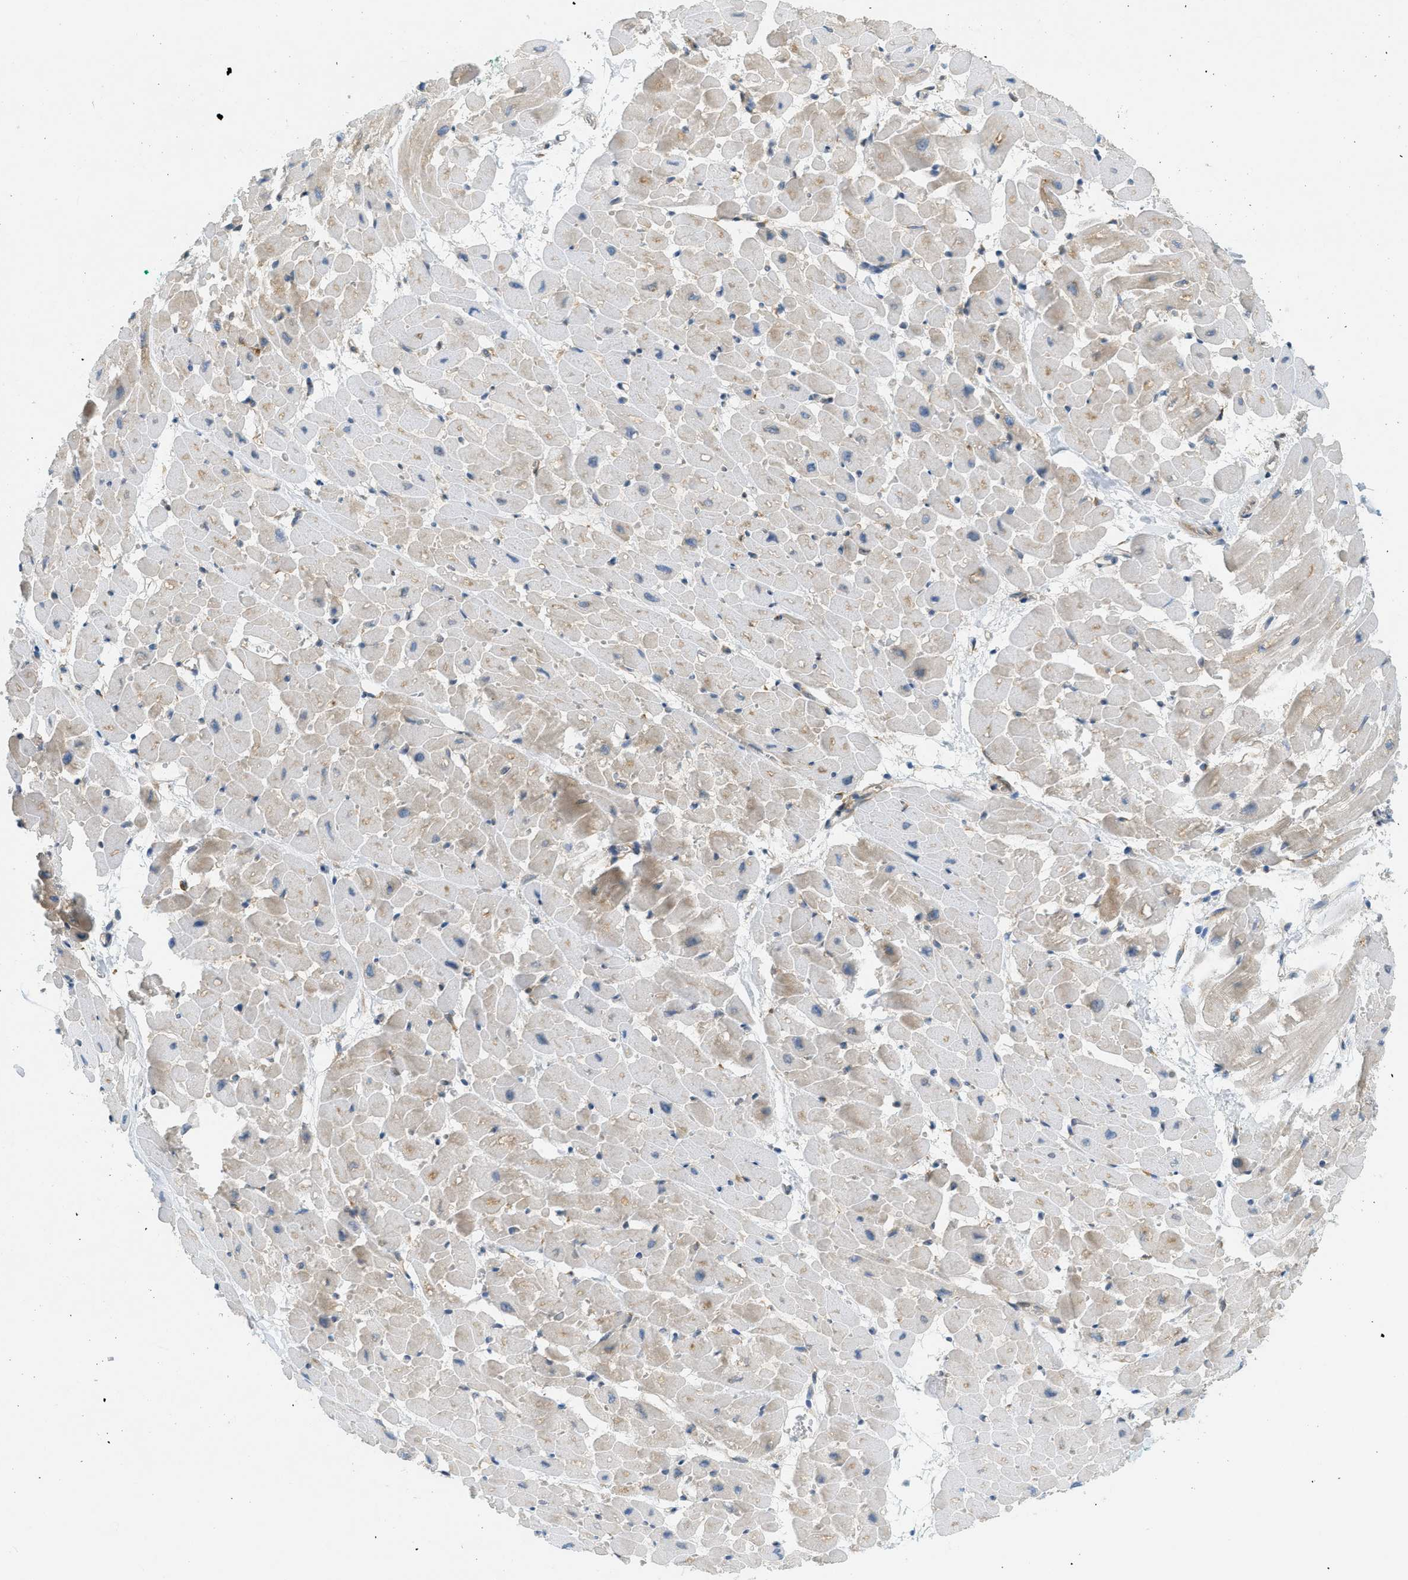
{"staining": {"intensity": "weak", "quantity": "25%-75%", "location": "cytoplasmic/membranous"}, "tissue": "heart muscle", "cell_type": "Cardiomyocytes", "image_type": "normal", "snomed": [{"axis": "morphology", "description": "Normal tissue, NOS"}, {"axis": "topography", "description": "Heart"}], "caption": "Heart muscle stained for a protein exhibits weak cytoplasmic/membranous positivity in cardiomyocytes. The staining is performed using DAB (3,3'-diaminobenzidine) brown chromogen to label protein expression. The nuclei are counter-stained blue using hematoxylin.", "gene": "ABCF1", "patient": {"sex": "male", "age": 45}}